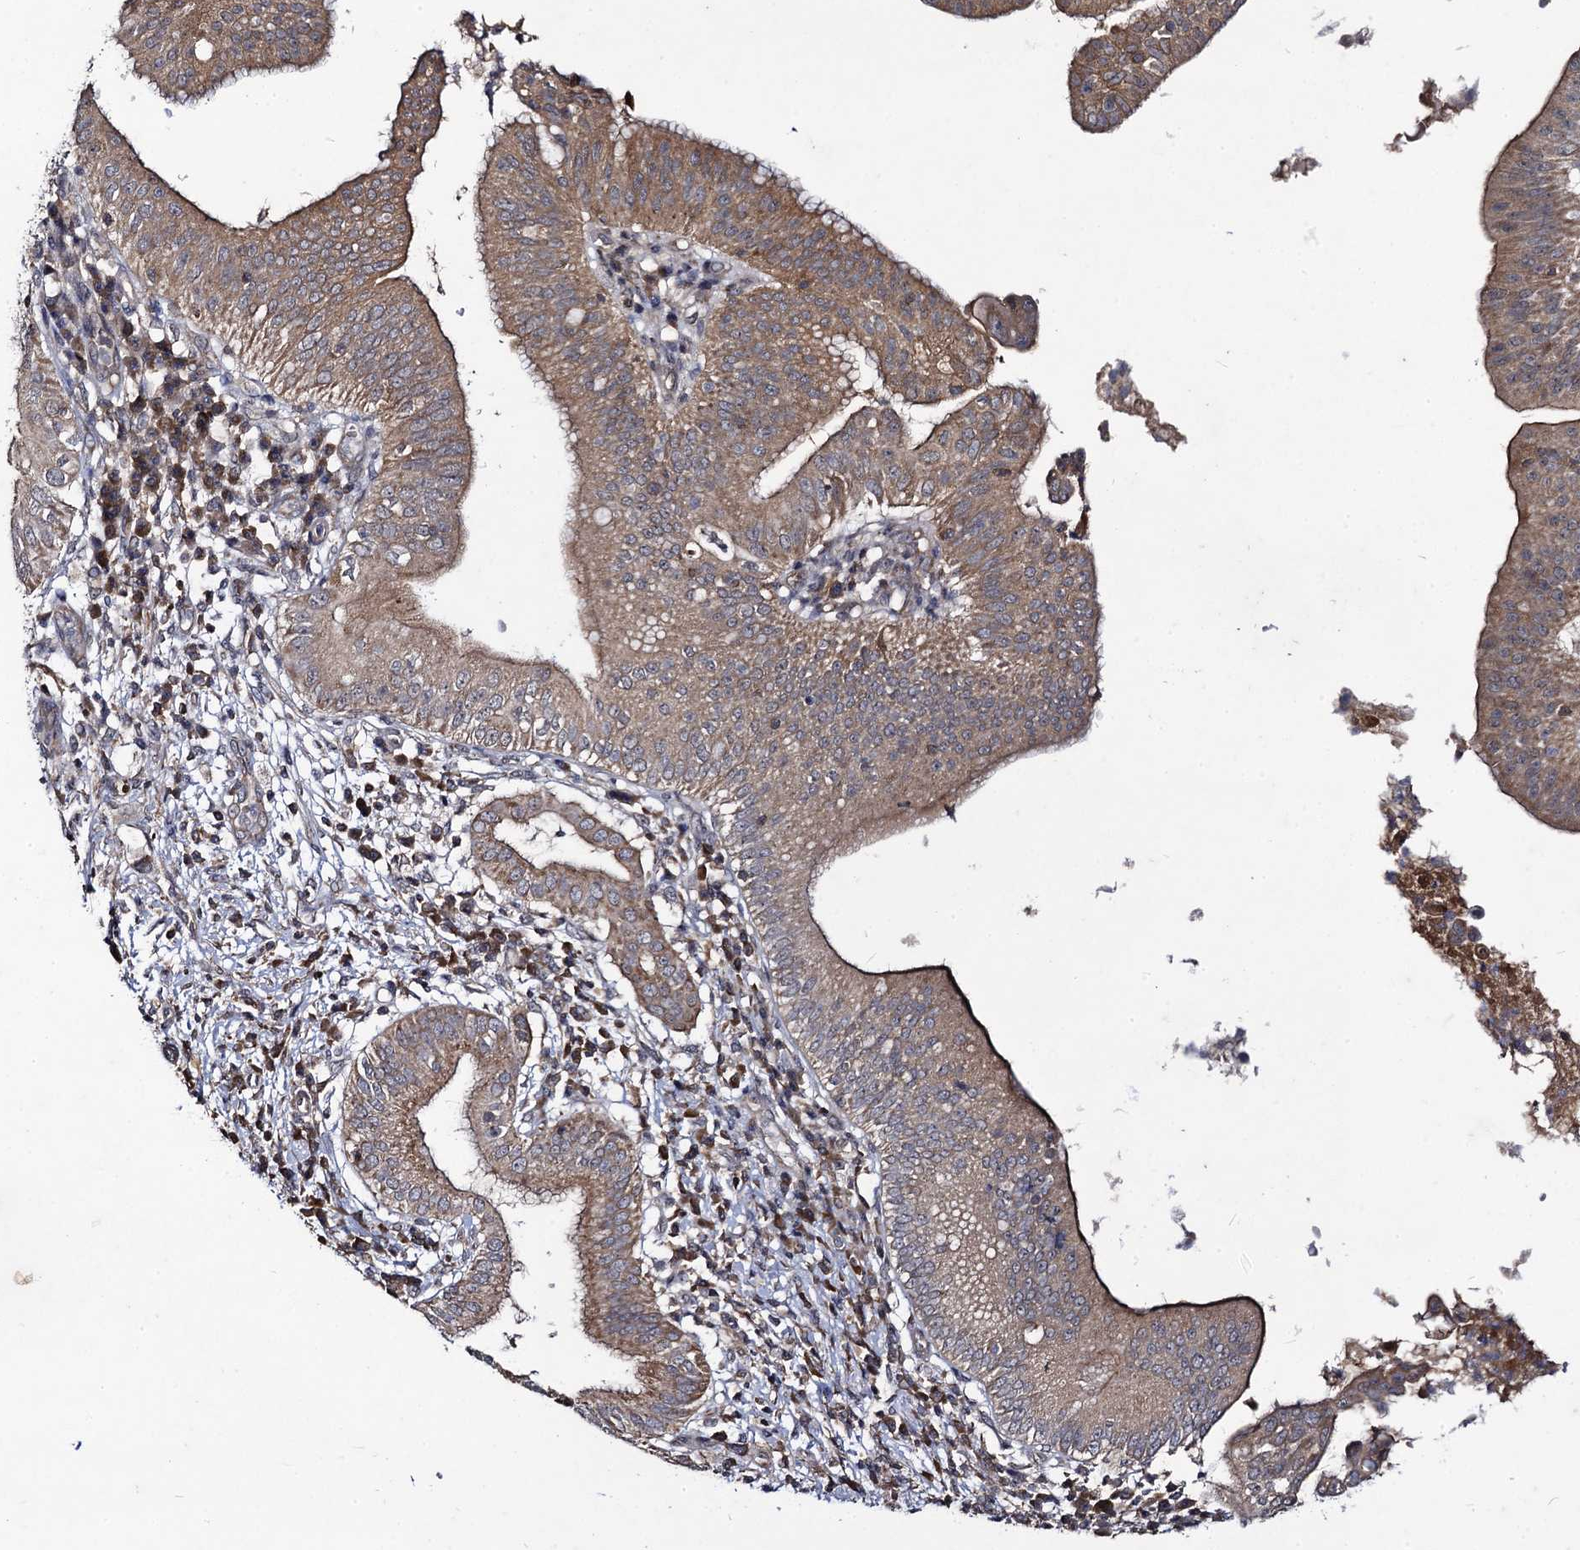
{"staining": {"intensity": "moderate", "quantity": "25%-75%", "location": "cytoplasmic/membranous"}, "tissue": "pancreatic cancer", "cell_type": "Tumor cells", "image_type": "cancer", "snomed": [{"axis": "morphology", "description": "Adenocarcinoma, NOS"}, {"axis": "topography", "description": "Pancreas"}], "caption": "This photomicrograph displays pancreatic adenocarcinoma stained with immunohistochemistry to label a protein in brown. The cytoplasmic/membranous of tumor cells show moderate positivity for the protein. Nuclei are counter-stained blue.", "gene": "VPS37D", "patient": {"sex": "male", "age": 68}}